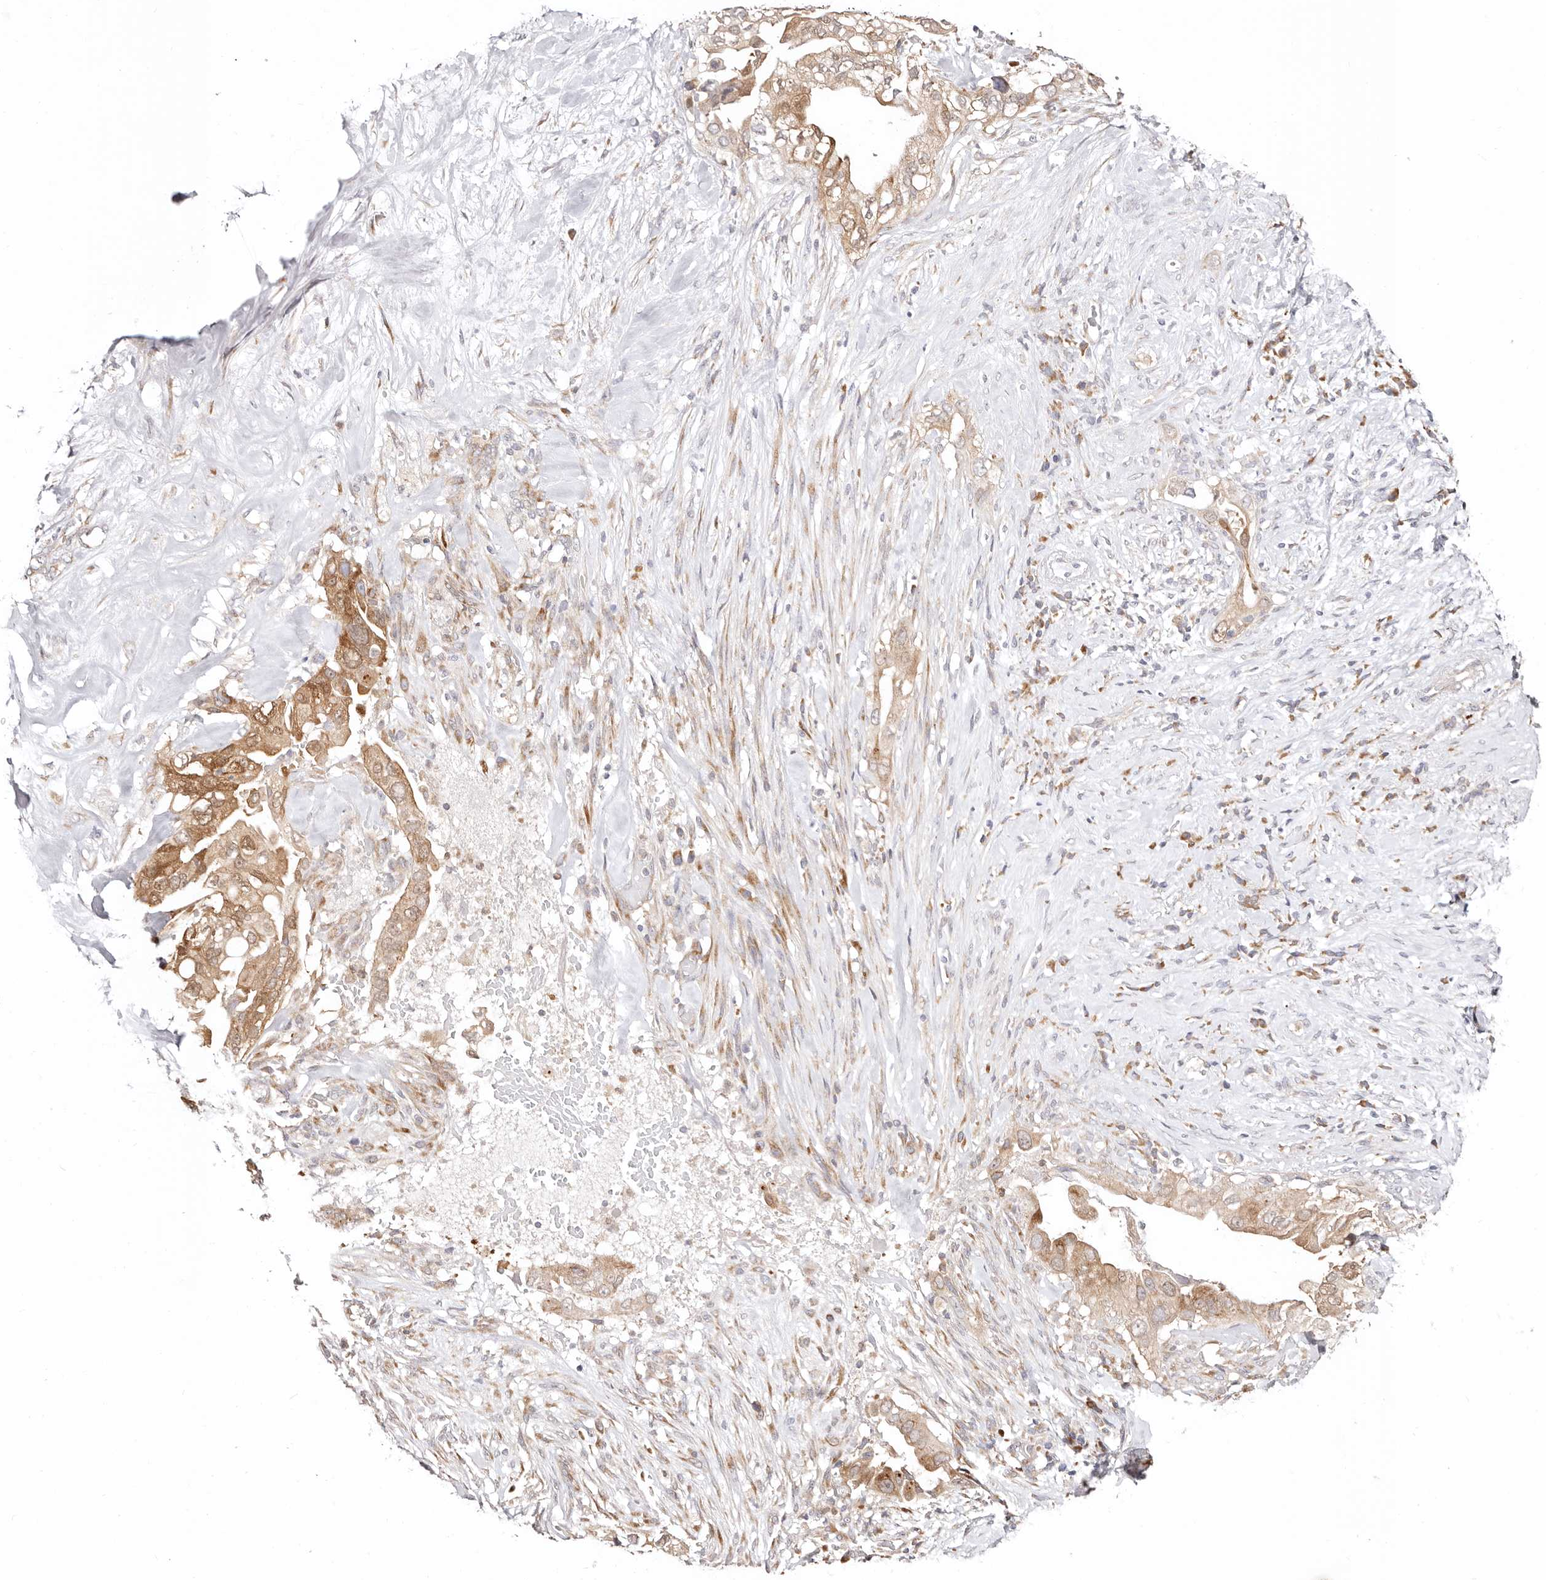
{"staining": {"intensity": "moderate", "quantity": ">75%", "location": "cytoplasmic/membranous,nuclear"}, "tissue": "pancreatic cancer", "cell_type": "Tumor cells", "image_type": "cancer", "snomed": [{"axis": "morphology", "description": "Inflammation, NOS"}, {"axis": "morphology", "description": "Adenocarcinoma, NOS"}, {"axis": "topography", "description": "Pancreas"}], "caption": "About >75% of tumor cells in human adenocarcinoma (pancreatic) exhibit moderate cytoplasmic/membranous and nuclear protein staining as visualized by brown immunohistochemical staining.", "gene": "BCL2L15", "patient": {"sex": "female", "age": 56}}